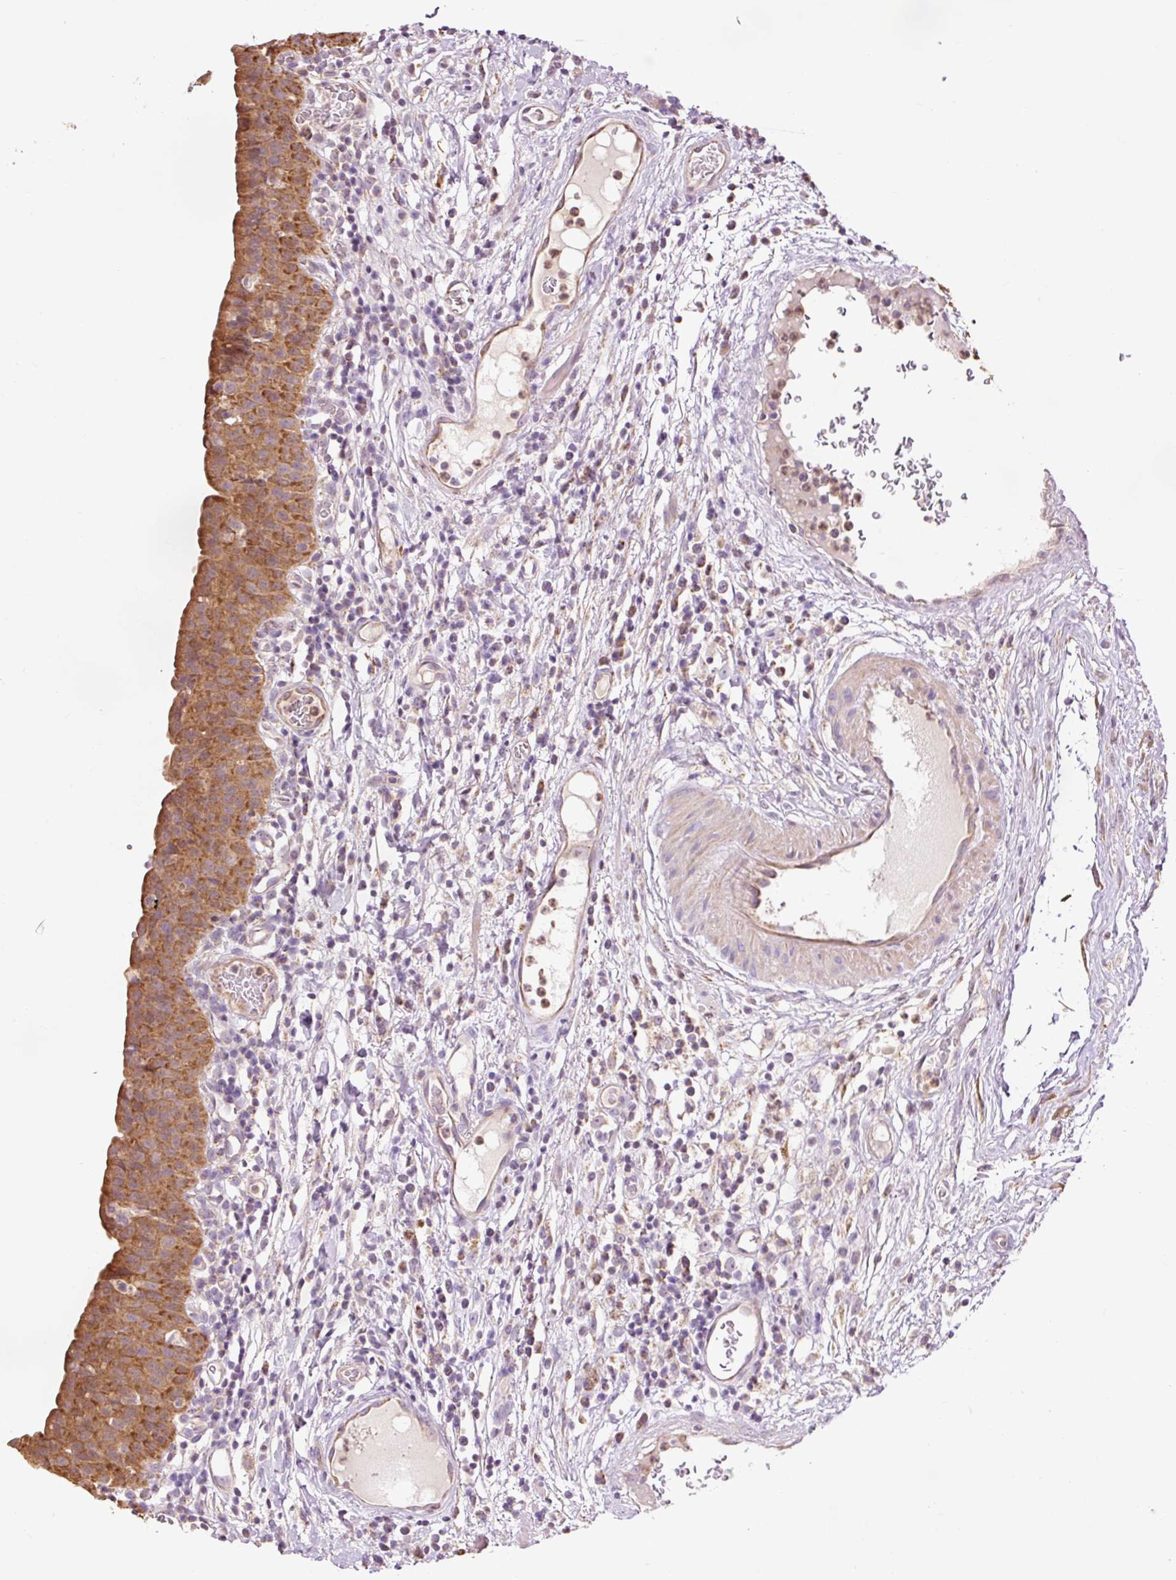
{"staining": {"intensity": "moderate", "quantity": ">75%", "location": "cytoplasmic/membranous"}, "tissue": "urinary bladder", "cell_type": "Urothelial cells", "image_type": "normal", "snomed": [{"axis": "morphology", "description": "Normal tissue, NOS"}, {"axis": "morphology", "description": "Inflammation, NOS"}, {"axis": "topography", "description": "Urinary bladder"}], "caption": "IHC of unremarkable urinary bladder shows medium levels of moderate cytoplasmic/membranous staining in approximately >75% of urothelial cells.", "gene": "PRDX5", "patient": {"sex": "male", "age": 57}}